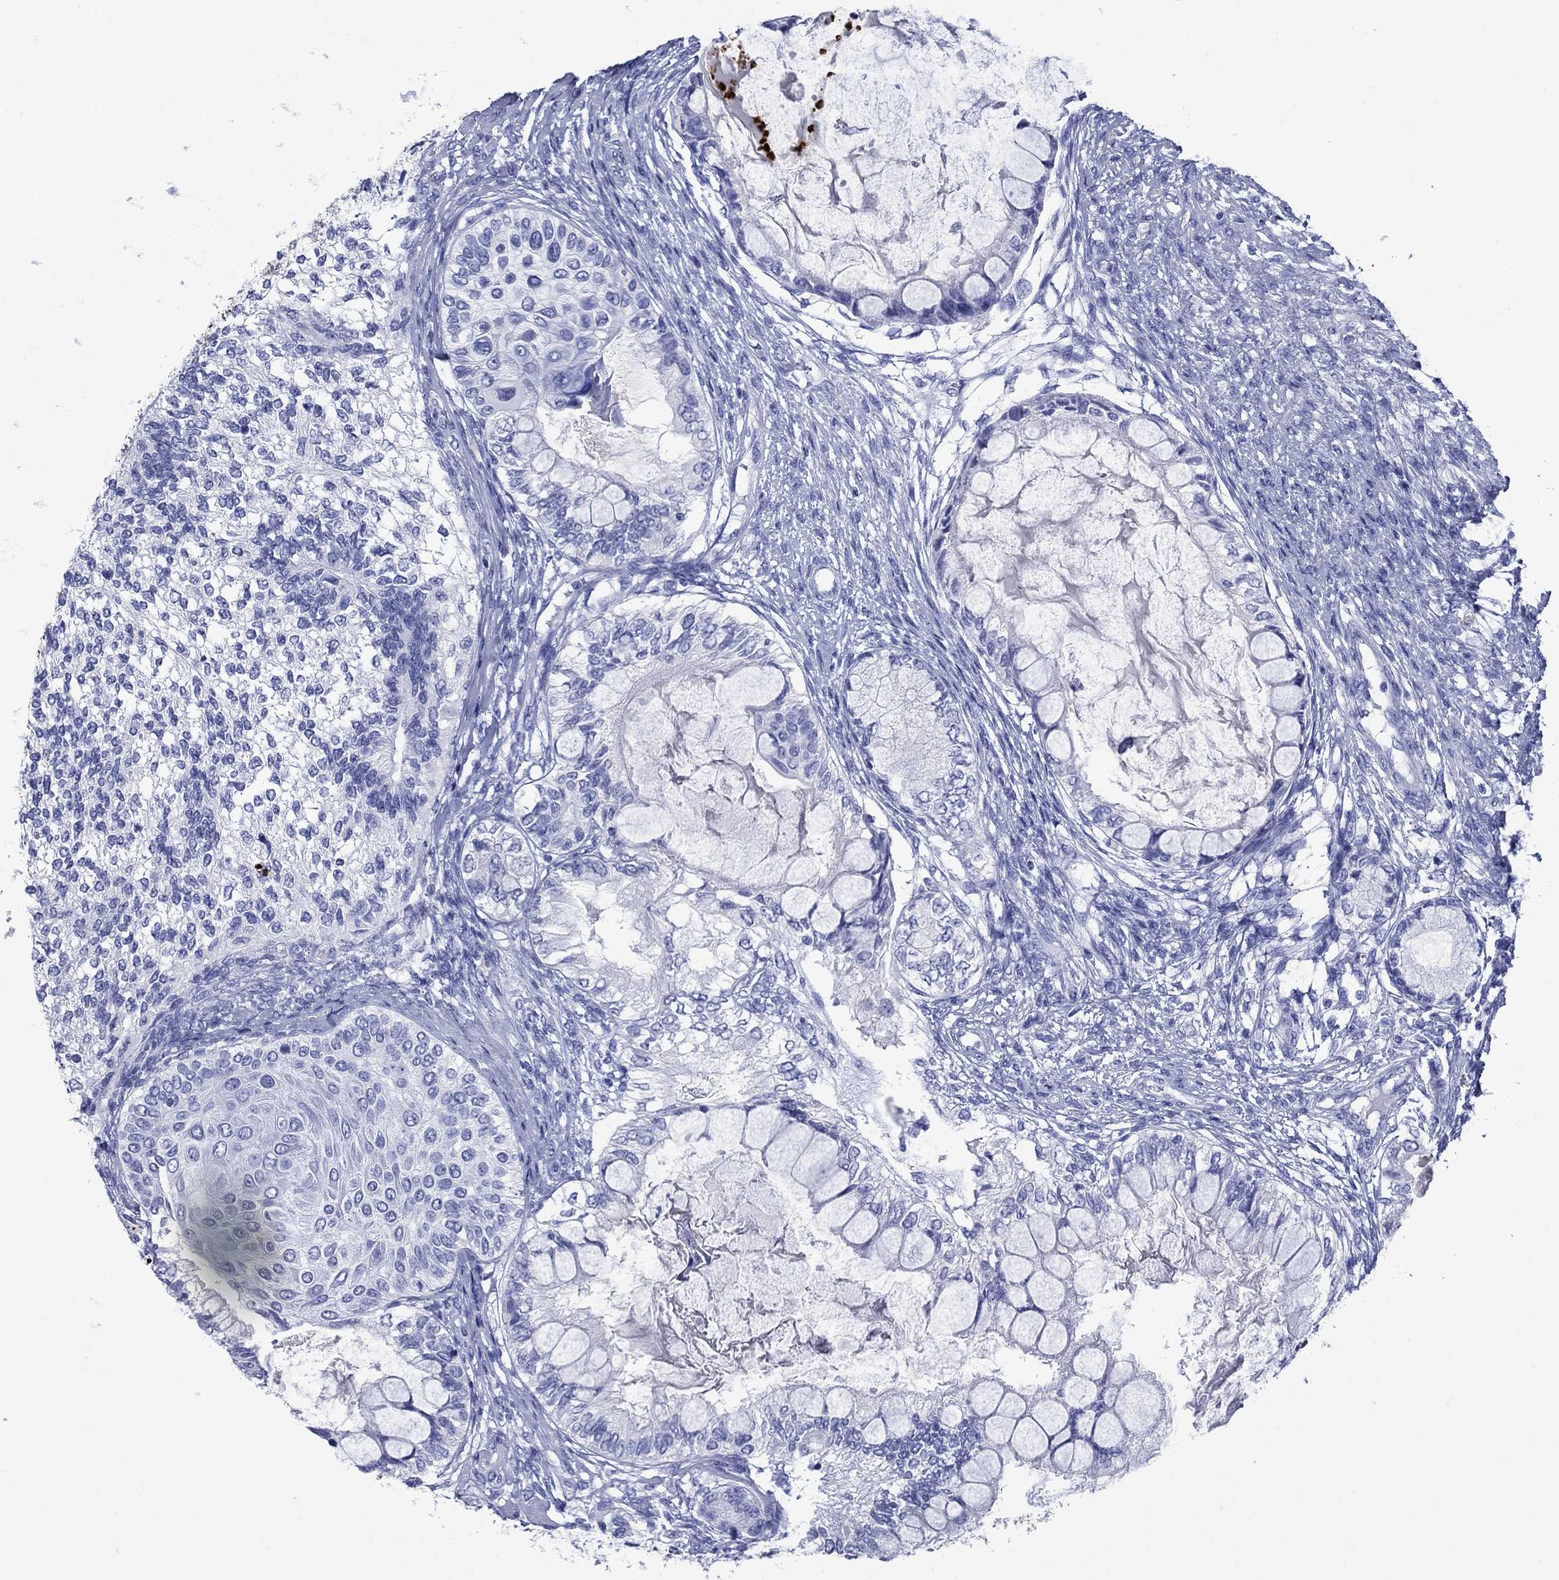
{"staining": {"intensity": "negative", "quantity": "none", "location": "none"}, "tissue": "testis cancer", "cell_type": "Tumor cells", "image_type": "cancer", "snomed": [{"axis": "morphology", "description": "Seminoma, NOS"}, {"axis": "morphology", "description": "Carcinoma, Embryonal, NOS"}, {"axis": "topography", "description": "Testis"}], "caption": "Image shows no protein staining in tumor cells of testis cancer (embryonal carcinoma) tissue. The staining was performed using DAB to visualize the protein expression in brown, while the nuclei were stained in blue with hematoxylin (Magnification: 20x).", "gene": "AZU1", "patient": {"sex": "male", "age": 41}}